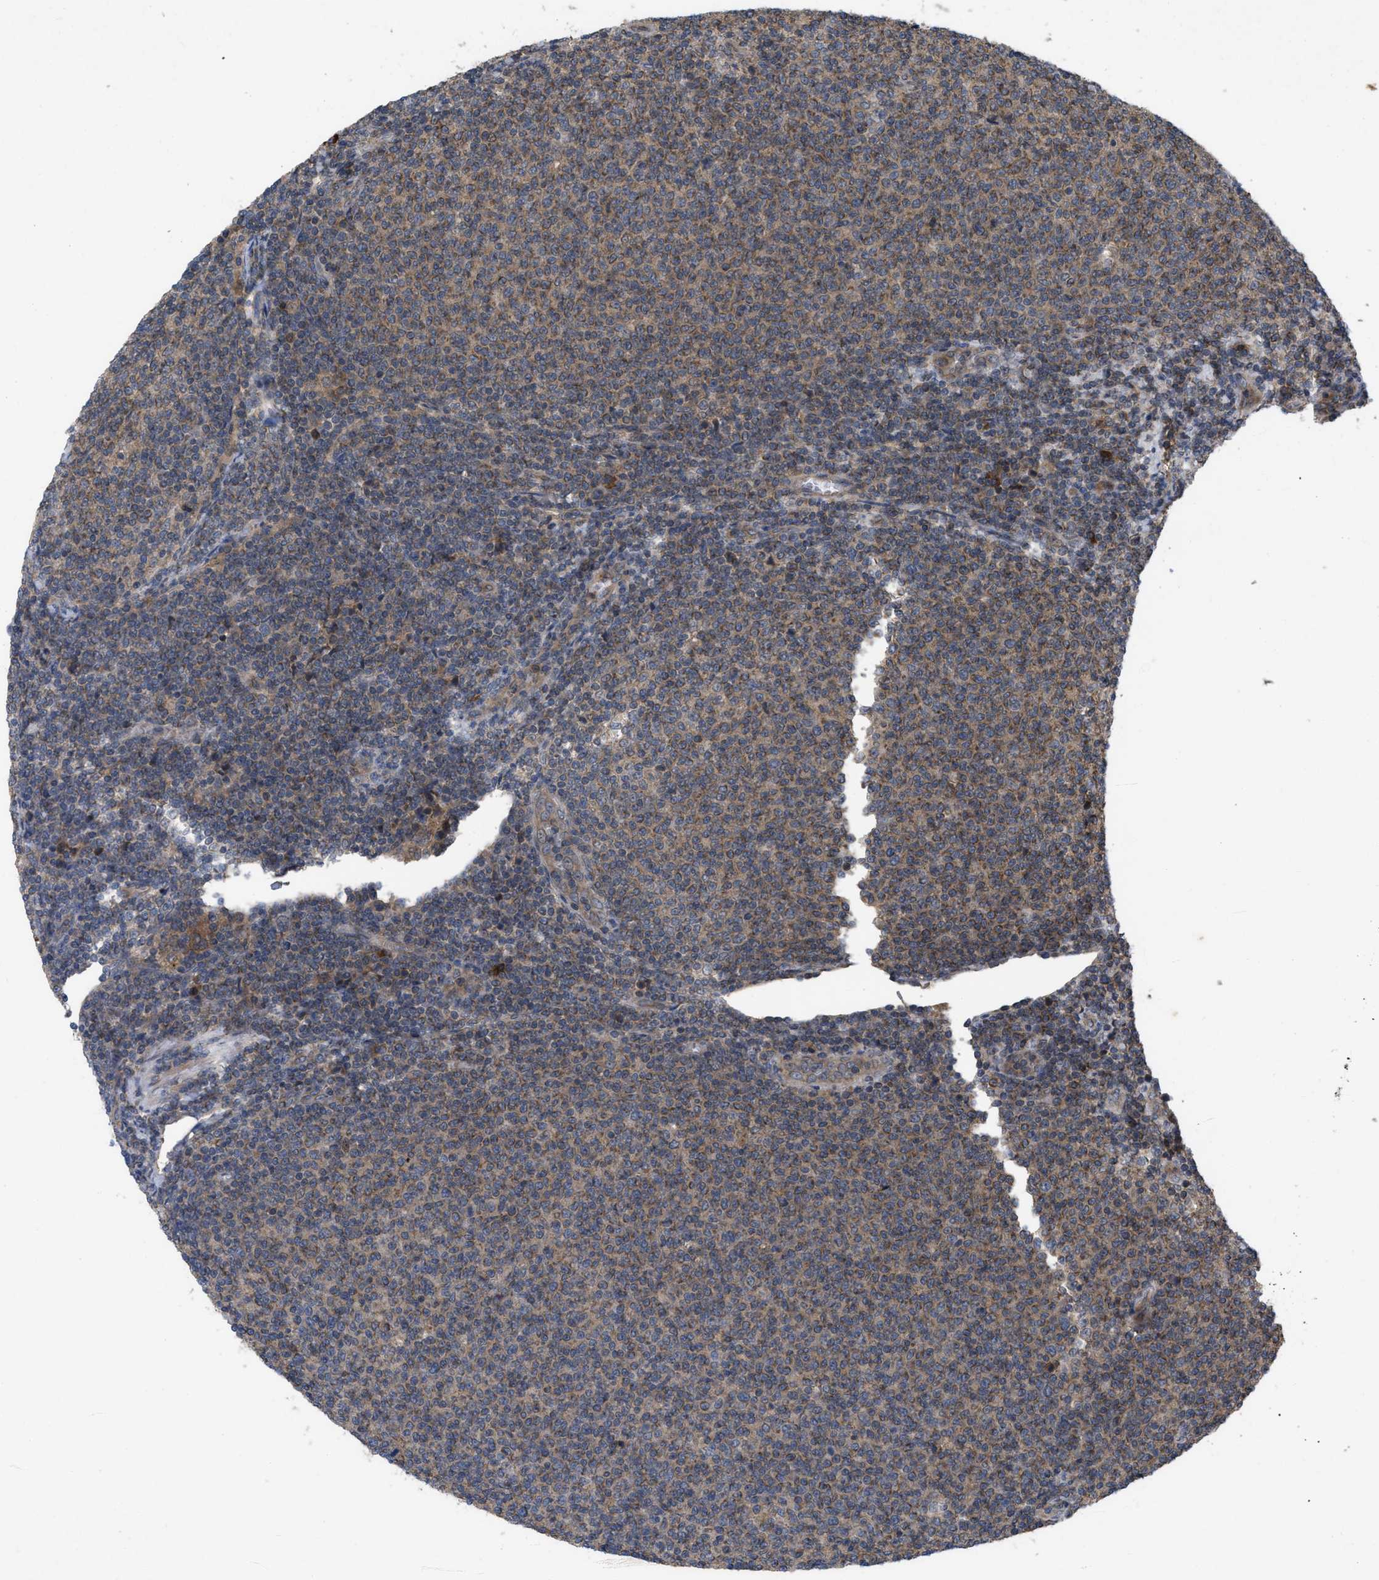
{"staining": {"intensity": "moderate", "quantity": "25%-75%", "location": "cytoplasmic/membranous"}, "tissue": "lymphoma", "cell_type": "Tumor cells", "image_type": "cancer", "snomed": [{"axis": "morphology", "description": "Malignant lymphoma, non-Hodgkin's type, Low grade"}, {"axis": "topography", "description": "Lymph node"}], "caption": "Immunohistochemistry of human lymphoma reveals medium levels of moderate cytoplasmic/membranous positivity in approximately 25%-75% of tumor cells.", "gene": "RAB2A", "patient": {"sex": "male", "age": 66}}